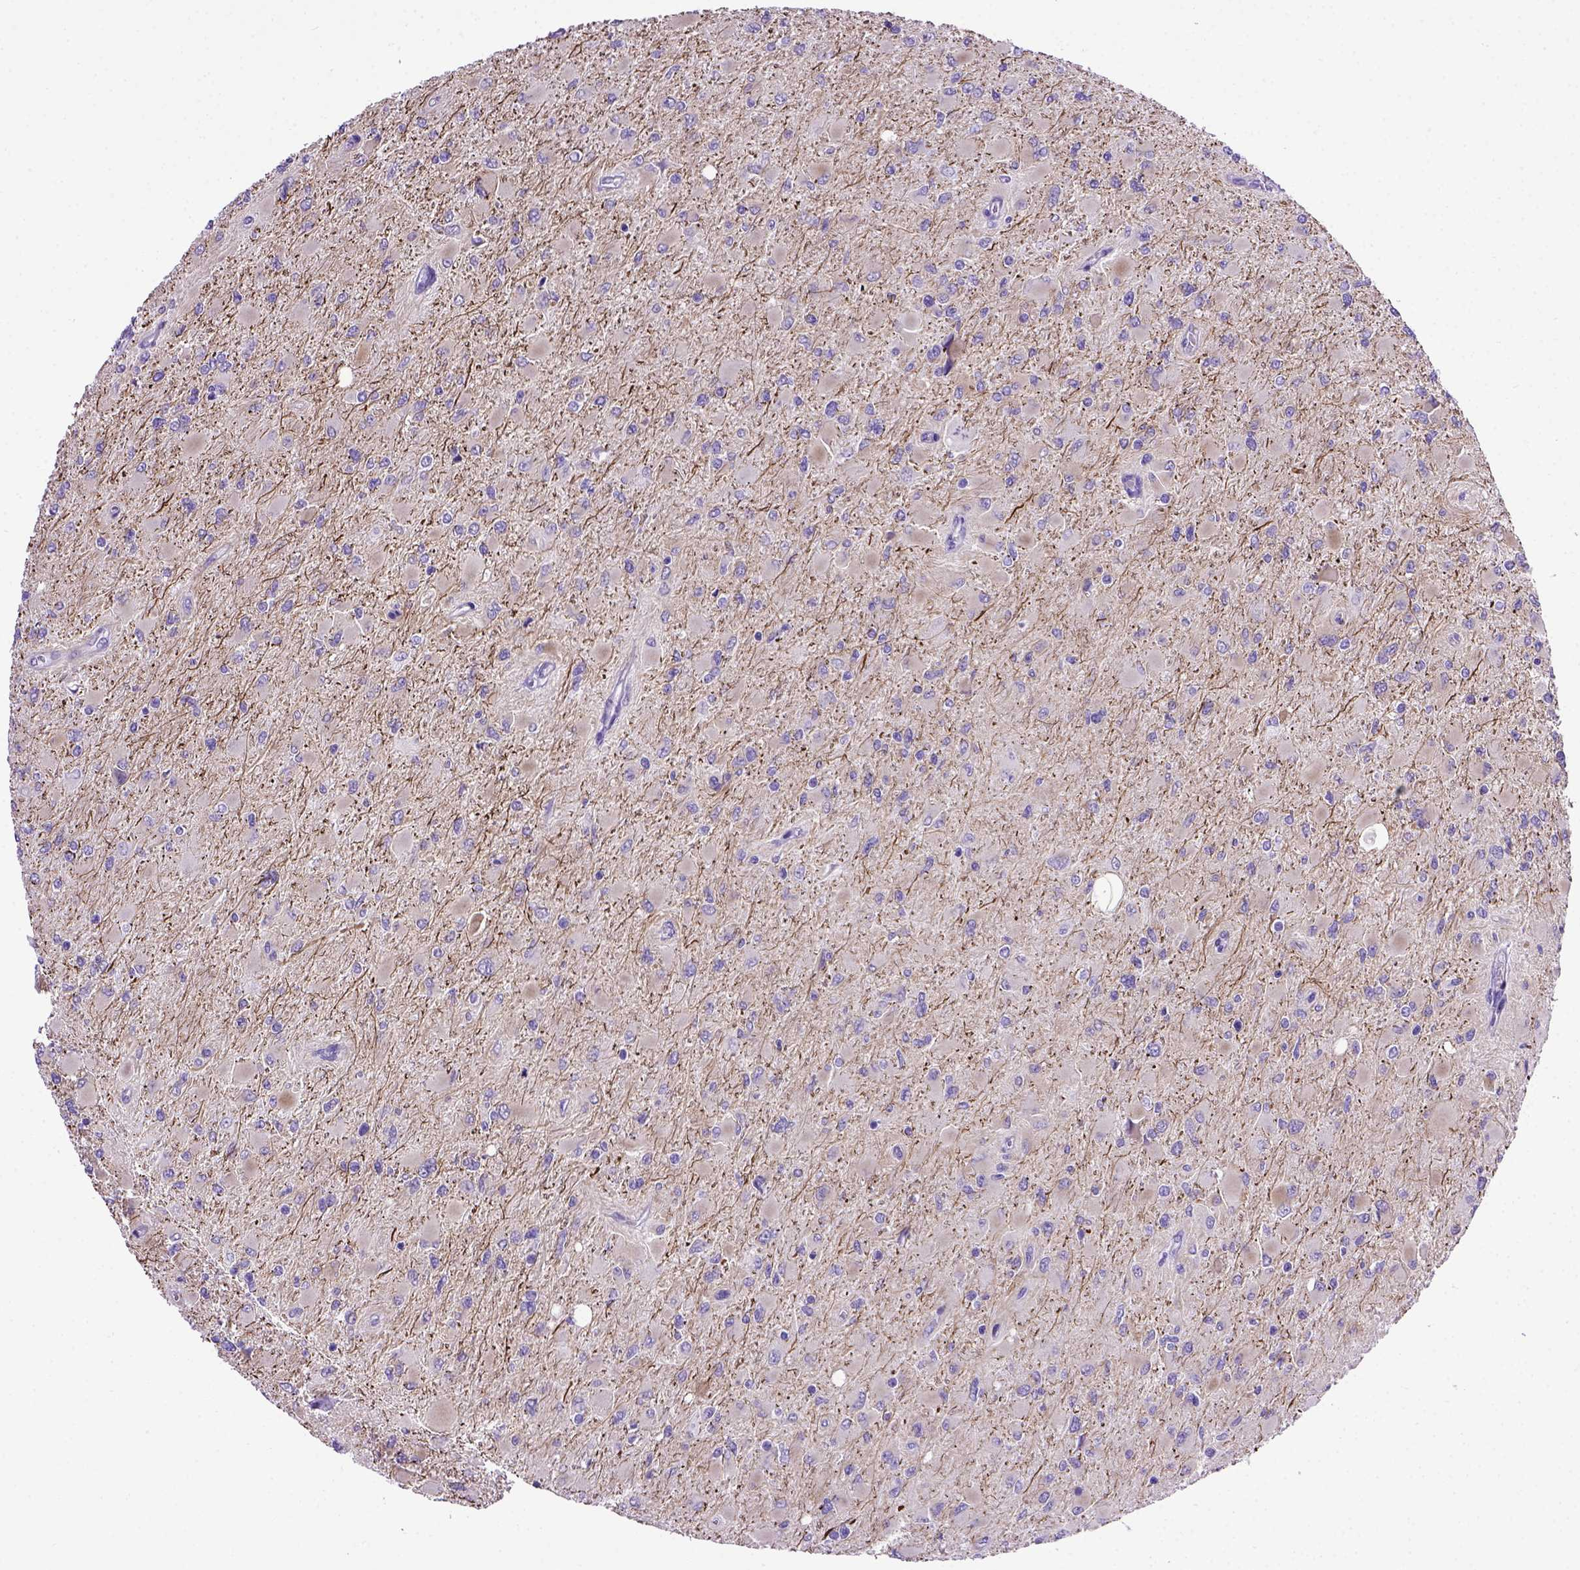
{"staining": {"intensity": "negative", "quantity": "none", "location": "none"}, "tissue": "glioma", "cell_type": "Tumor cells", "image_type": "cancer", "snomed": [{"axis": "morphology", "description": "Glioma, malignant, High grade"}, {"axis": "topography", "description": "Cerebral cortex"}], "caption": "The immunohistochemistry image has no significant staining in tumor cells of glioma tissue. (Immunohistochemistry (ihc), brightfield microscopy, high magnification).", "gene": "ADAM12", "patient": {"sex": "female", "age": 36}}